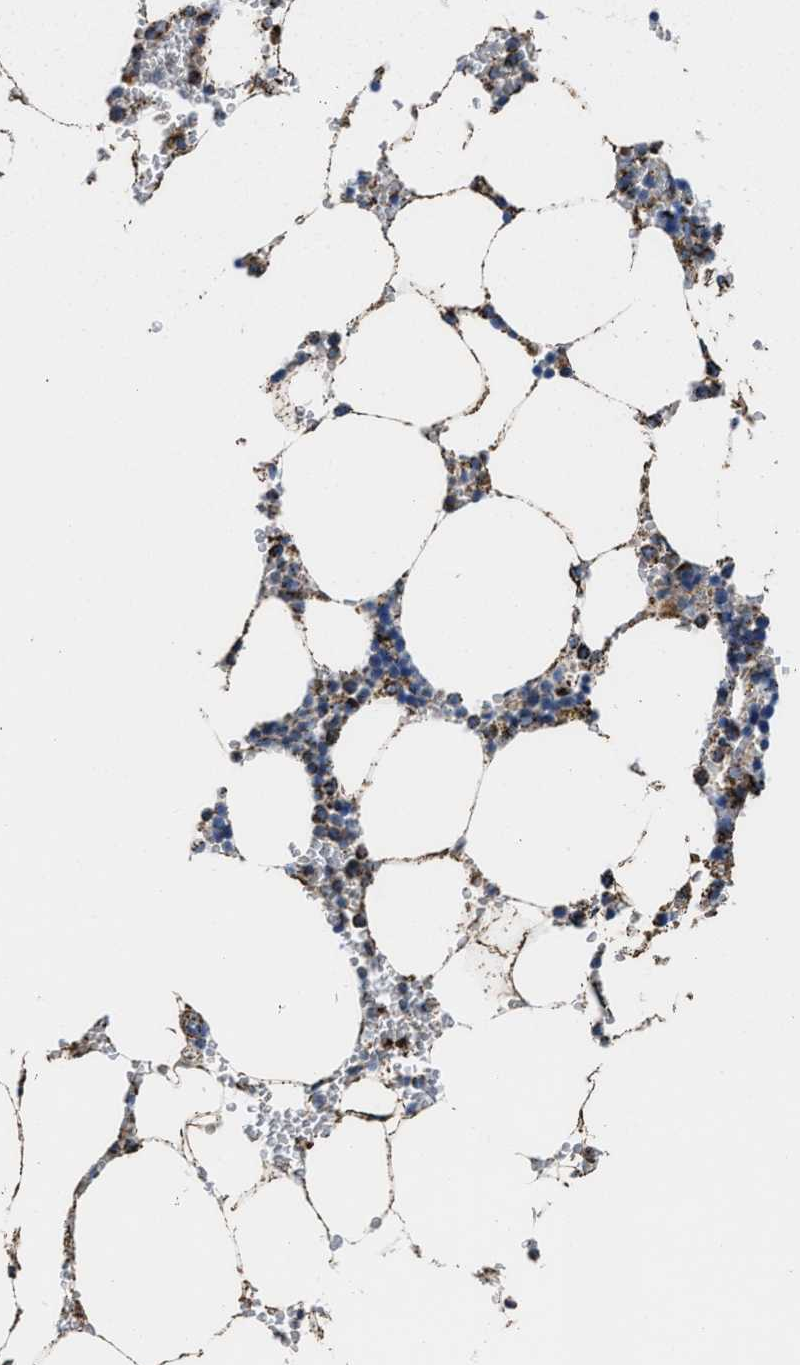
{"staining": {"intensity": "strong", "quantity": "<25%", "location": "cytoplasmic/membranous"}, "tissue": "bone marrow", "cell_type": "Hematopoietic cells", "image_type": "normal", "snomed": [{"axis": "morphology", "description": "Normal tissue, NOS"}, {"axis": "topography", "description": "Bone marrow"}], "caption": "Immunohistochemistry of unremarkable bone marrow shows medium levels of strong cytoplasmic/membranous staining in about <25% of hematopoietic cells.", "gene": "ALDH1B1", "patient": {"sex": "male", "age": 70}}